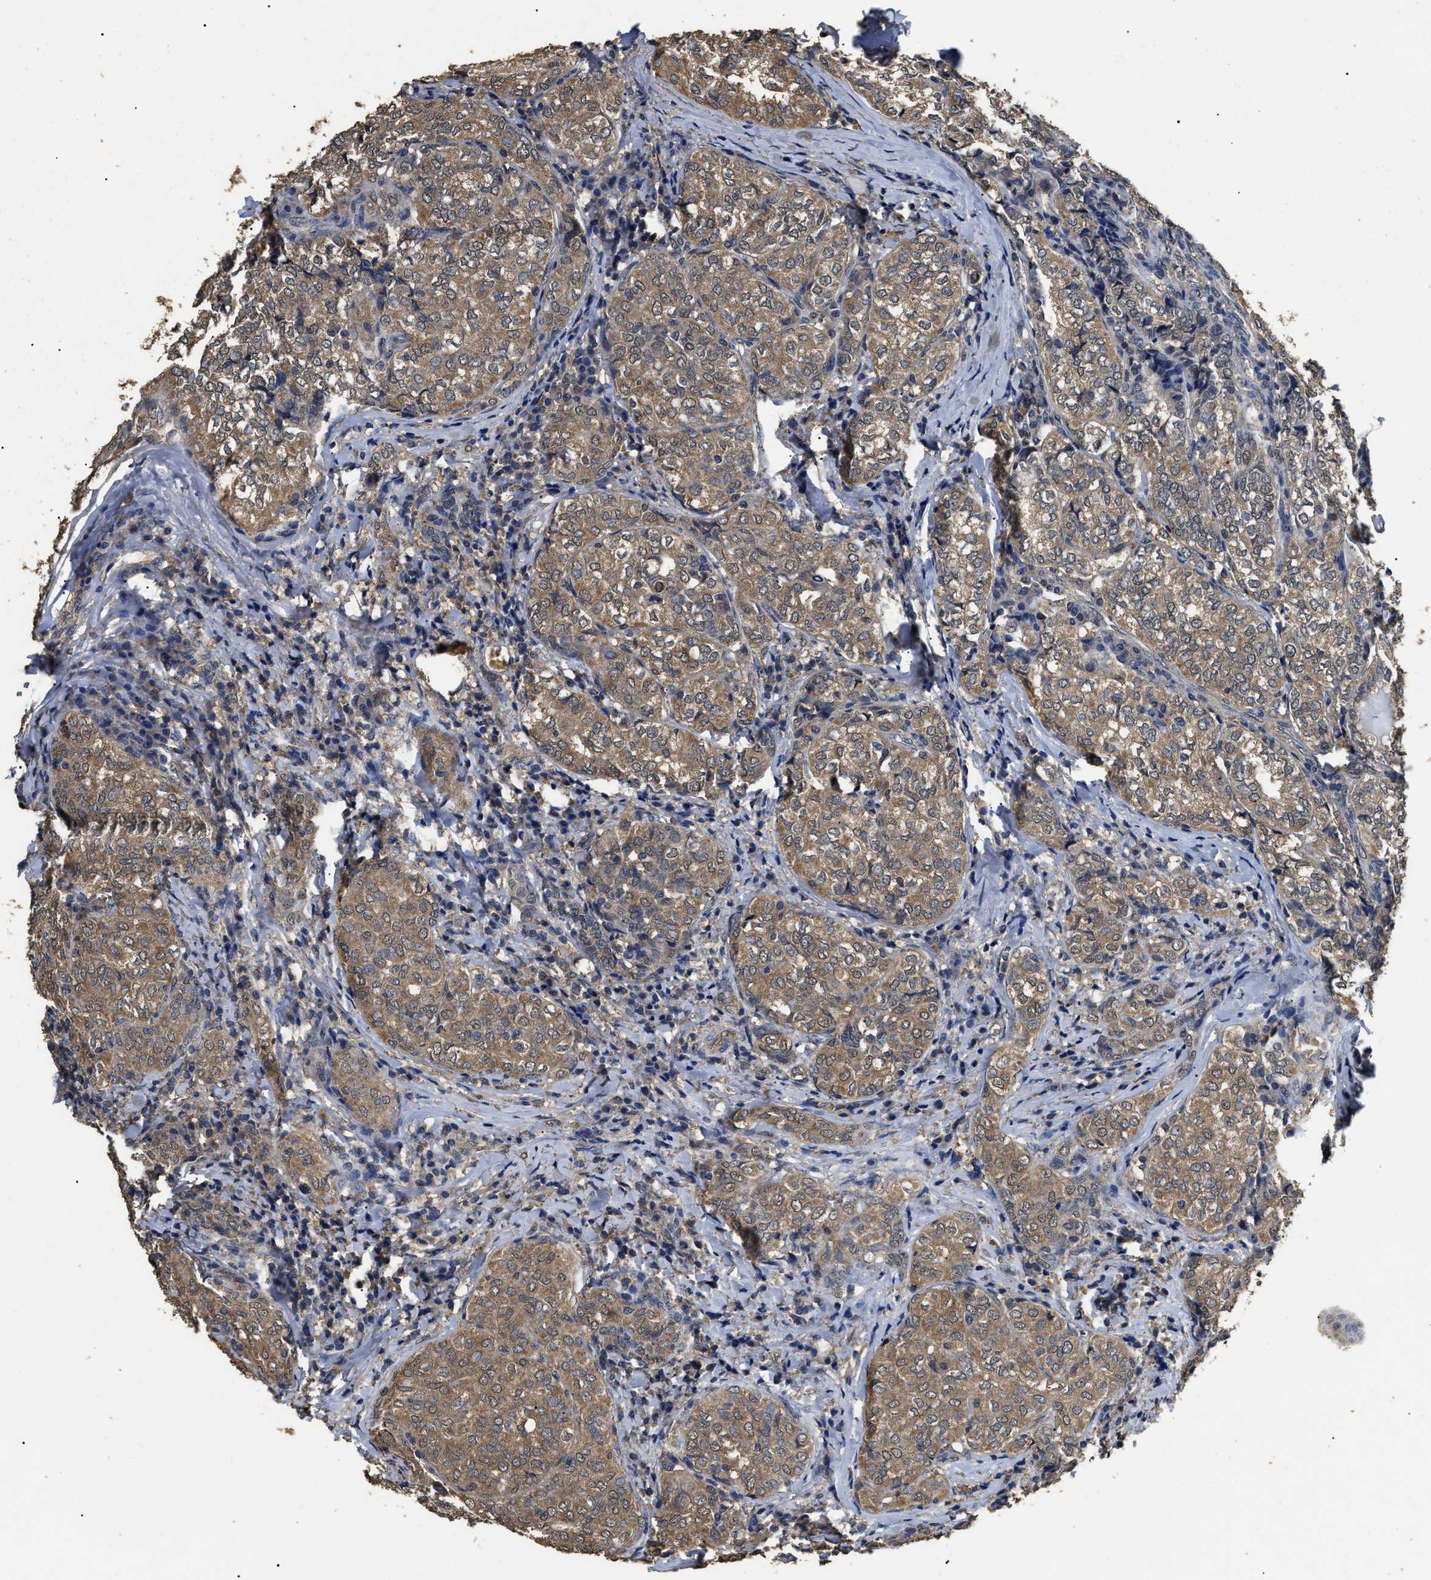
{"staining": {"intensity": "moderate", "quantity": ">75%", "location": "cytoplasmic/membranous,nuclear"}, "tissue": "thyroid cancer", "cell_type": "Tumor cells", "image_type": "cancer", "snomed": [{"axis": "morphology", "description": "Normal tissue, NOS"}, {"axis": "morphology", "description": "Papillary adenocarcinoma, NOS"}, {"axis": "topography", "description": "Thyroid gland"}], "caption": "Thyroid cancer tissue displays moderate cytoplasmic/membranous and nuclear expression in about >75% of tumor cells", "gene": "PSMD8", "patient": {"sex": "female", "age": 30}}